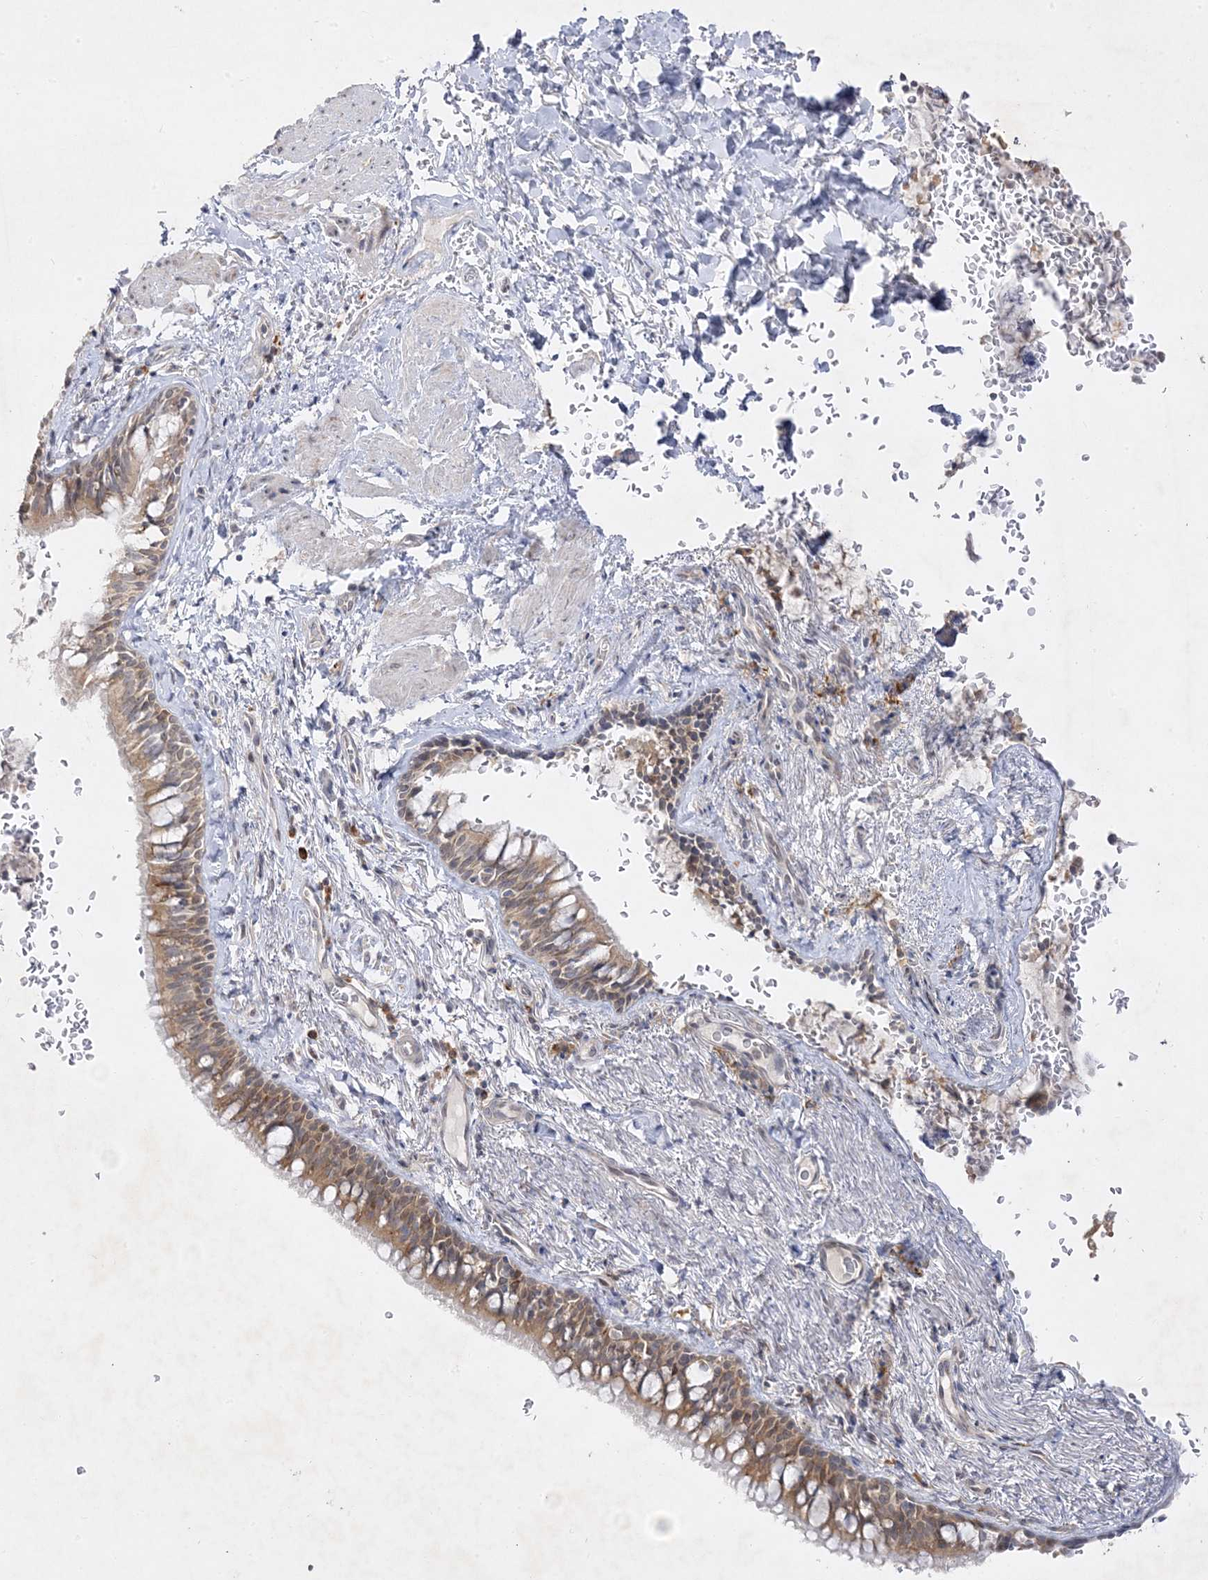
{"staining": {"intensity": "moderate", "quantity": ">75%", "location": "cytoplasmic/membranous"}, "tissue": "bronchus", "cell_type": "Respiratory epithelial cells", "image_type": "normal", "snomed": [{"axis": "morphology", "description": "Normal tissue, NOS"}, {"axis": "topography", "description": "Cartilage tissue"}, {"axis": "topography", "description": "Bronchus"}], "caption": "Immunohistochemical staining of benign bronchus displays >75% levels of moderate cytoplasmic/membranous protein expression in about >75% of respiratory epithelial cells. (Stains: DAB in brown, nuclei in blue, Microscopy: brightfield microscopy at high magnification).", "gene": "C2CD2", "patient": {"sex": "female", "age": 36}}